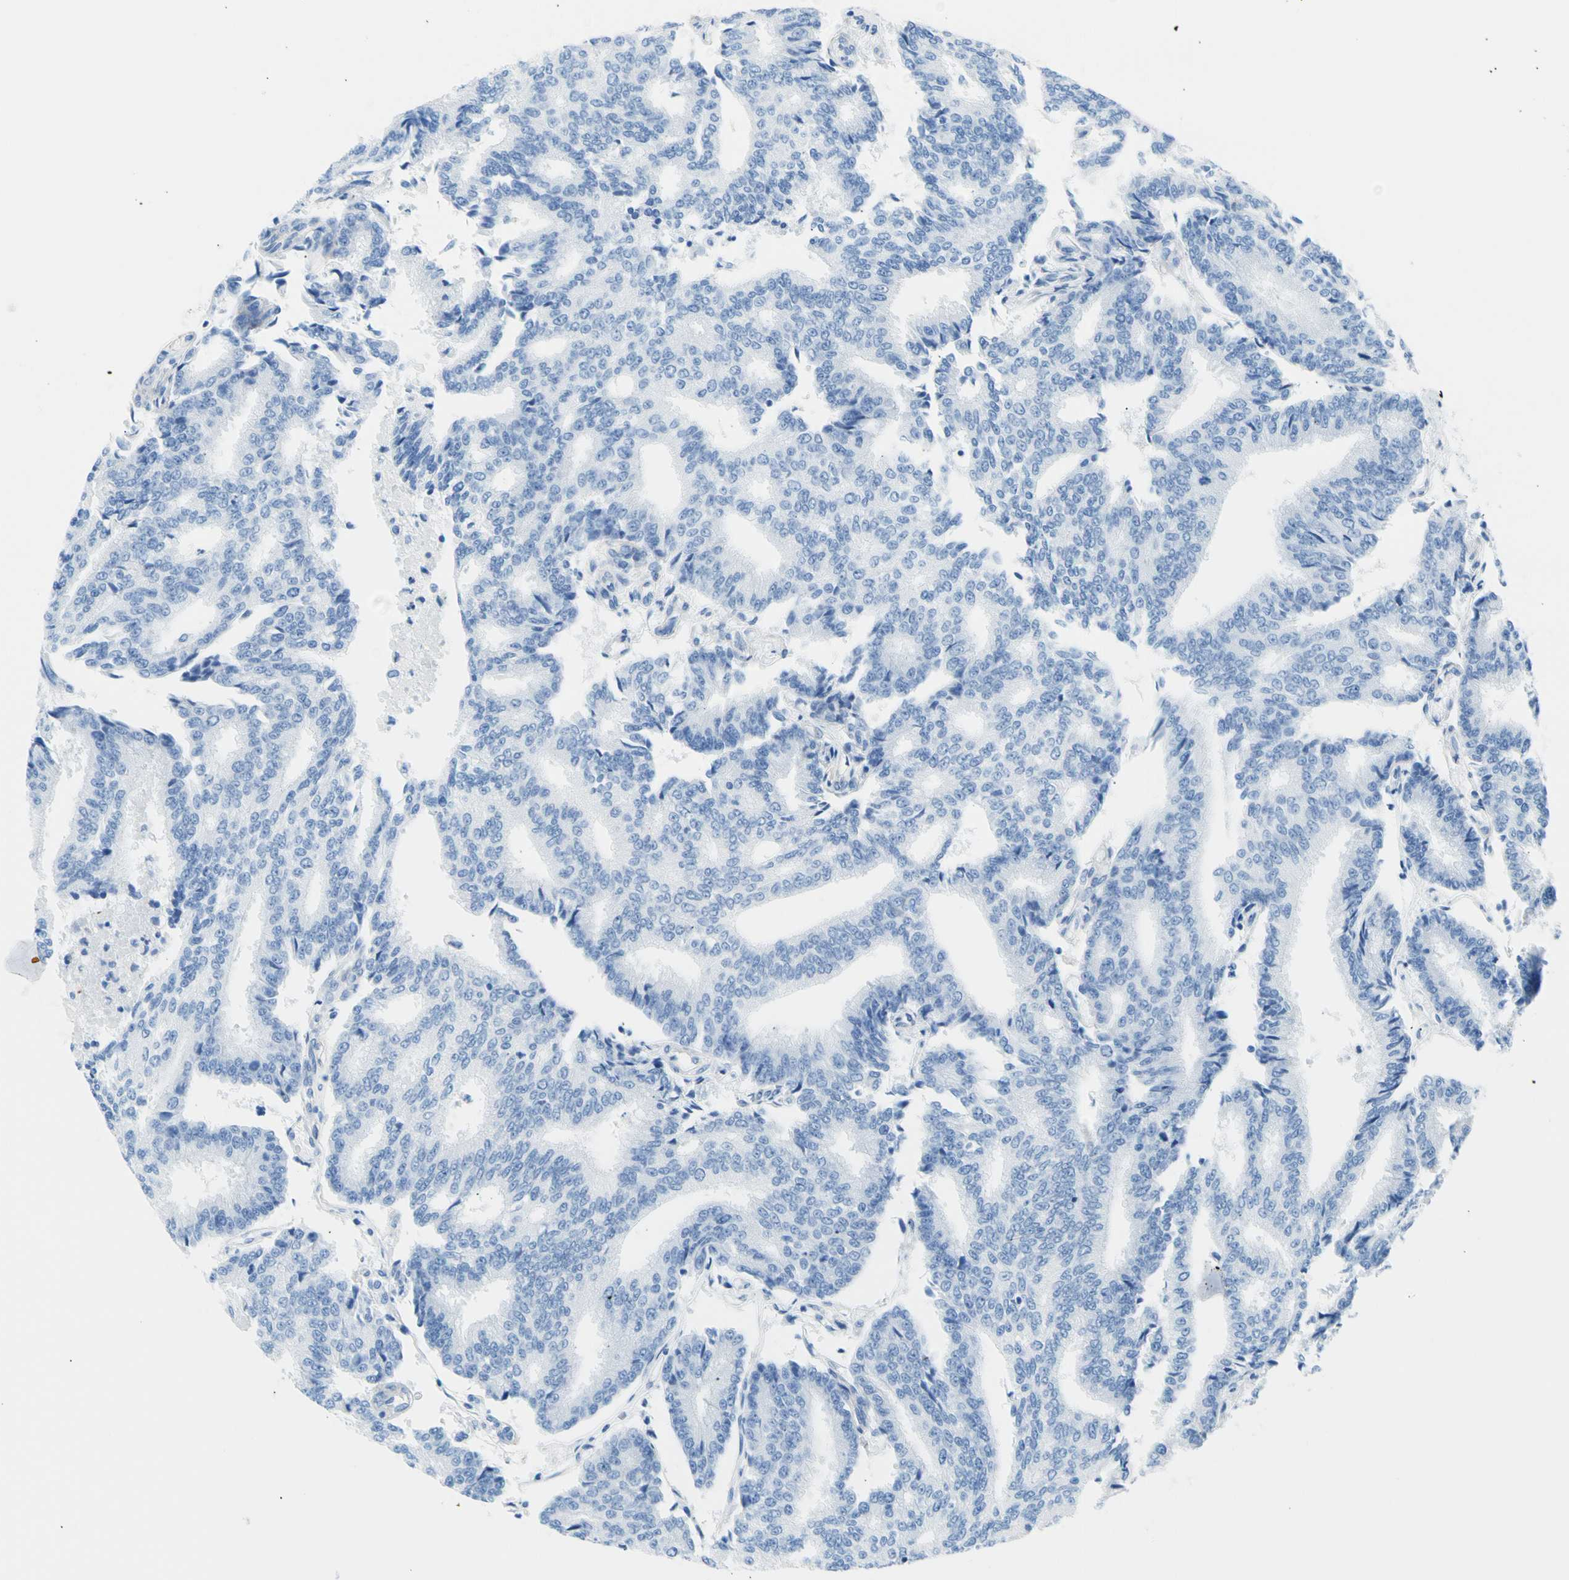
{"staining": {"intensity": "negative", "quantity": "none", "location": "none"}, "tissue": "prostate cancer", "cell_type": "Tumor cells", "image_type": "cancer", "snomed": [{"axis": "morphology", "description": "Adenocarcinoma, High grade"}, {"axis": "topography", "description": "Prostate"}], "caption": "Immunohistochemistry micrograph of prostate cancer stained for a protein (brown), which reveals no staining in tumor cells.", "gene": "CEL", "patient": {"sex": "male", "age": 55}}